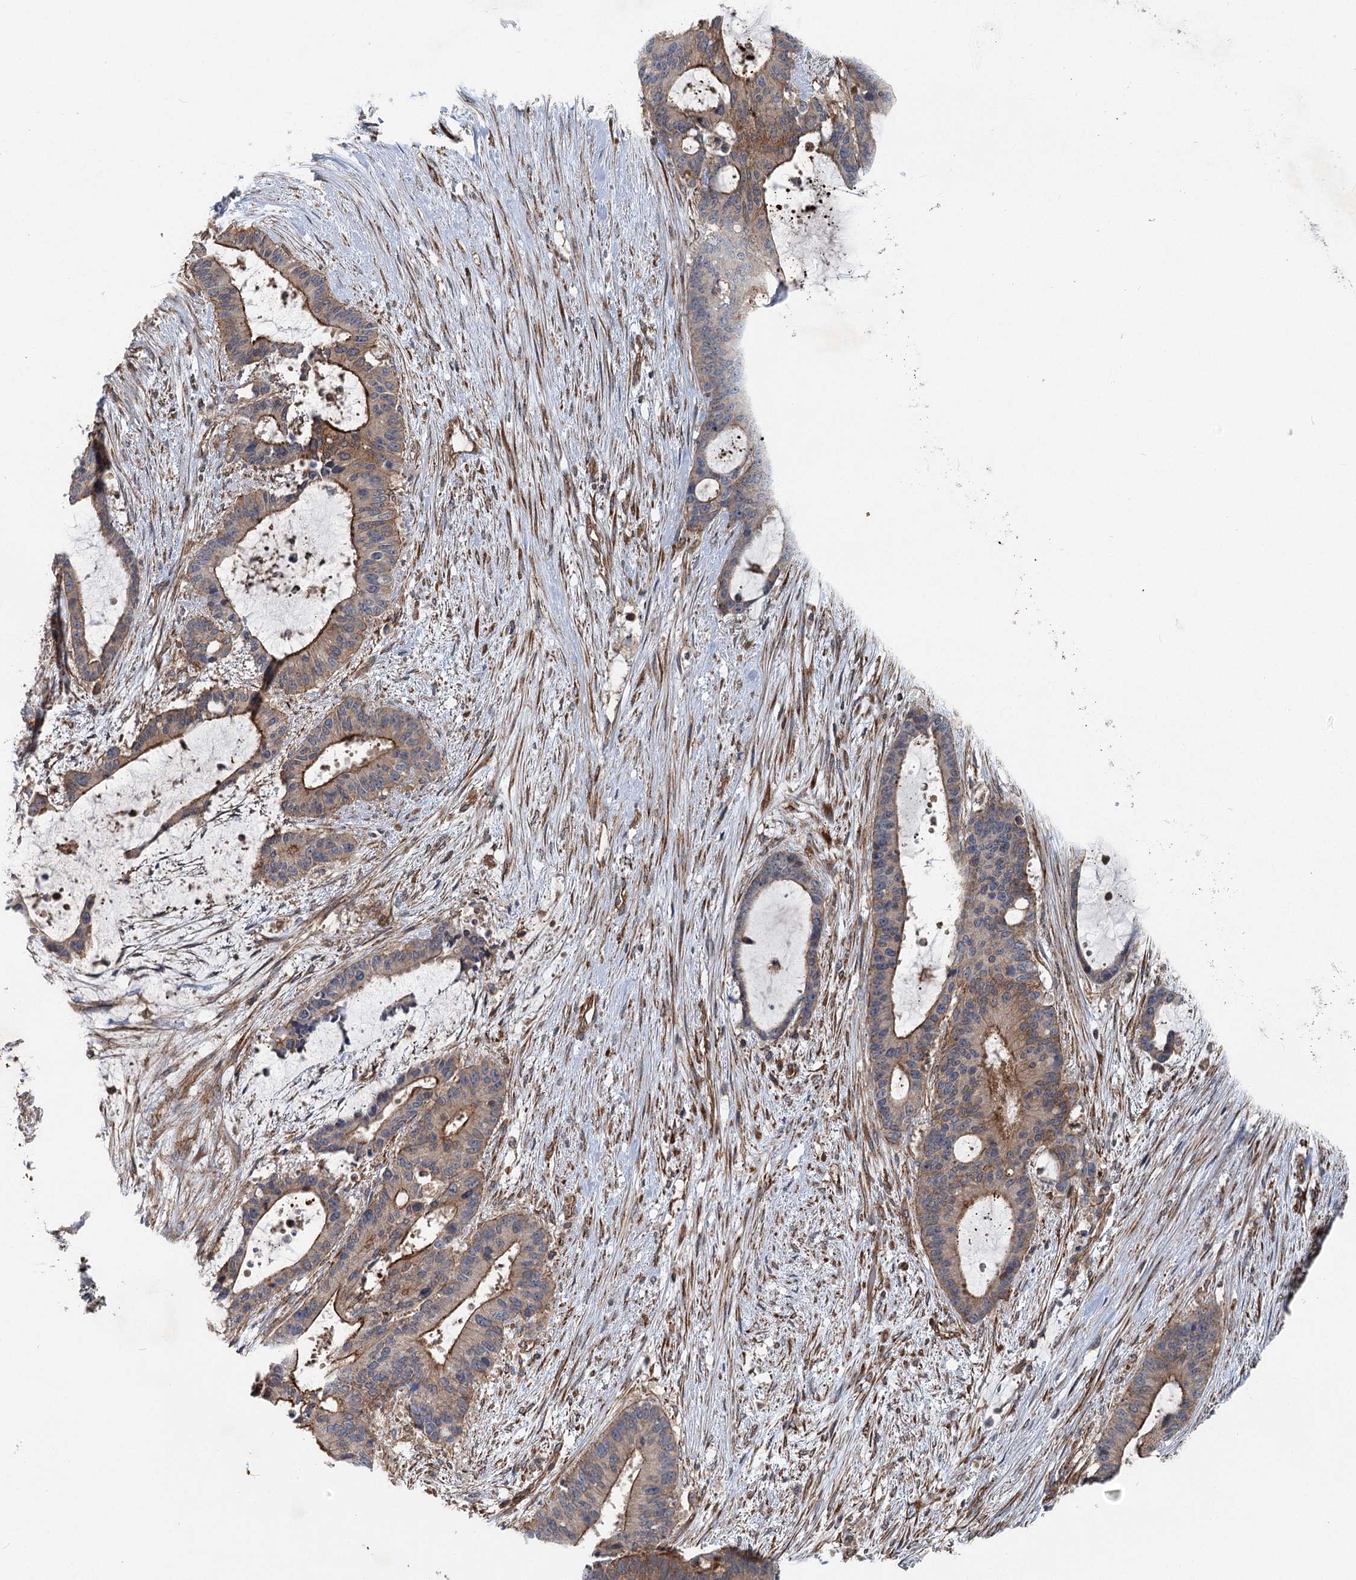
{"staining": {"intensity": "moderate", "quantity": "25%-75%", "location": "cytoplasmic/membranous"}, "tissue": "liver cancer", "cell_type": "Tumor cells", "image_type": "cancer", "snomed": [{"axis": "morphology", "description": "Normal tissue, NOS"}, {"axis": "morphology", "description": "Cholangiocarcinoma"}, {"axis": "topography", "description": "Liver"}, {"axis": "topography", "description": "Peripheral nerve tissue"}], "caption": "A brown stain shows moderate cytoplasmic/membranous staining of a protein in human liver cancer tumor cells.", "gene": "IQSEC1", "patient": {"sex": "female", "age": 73}}